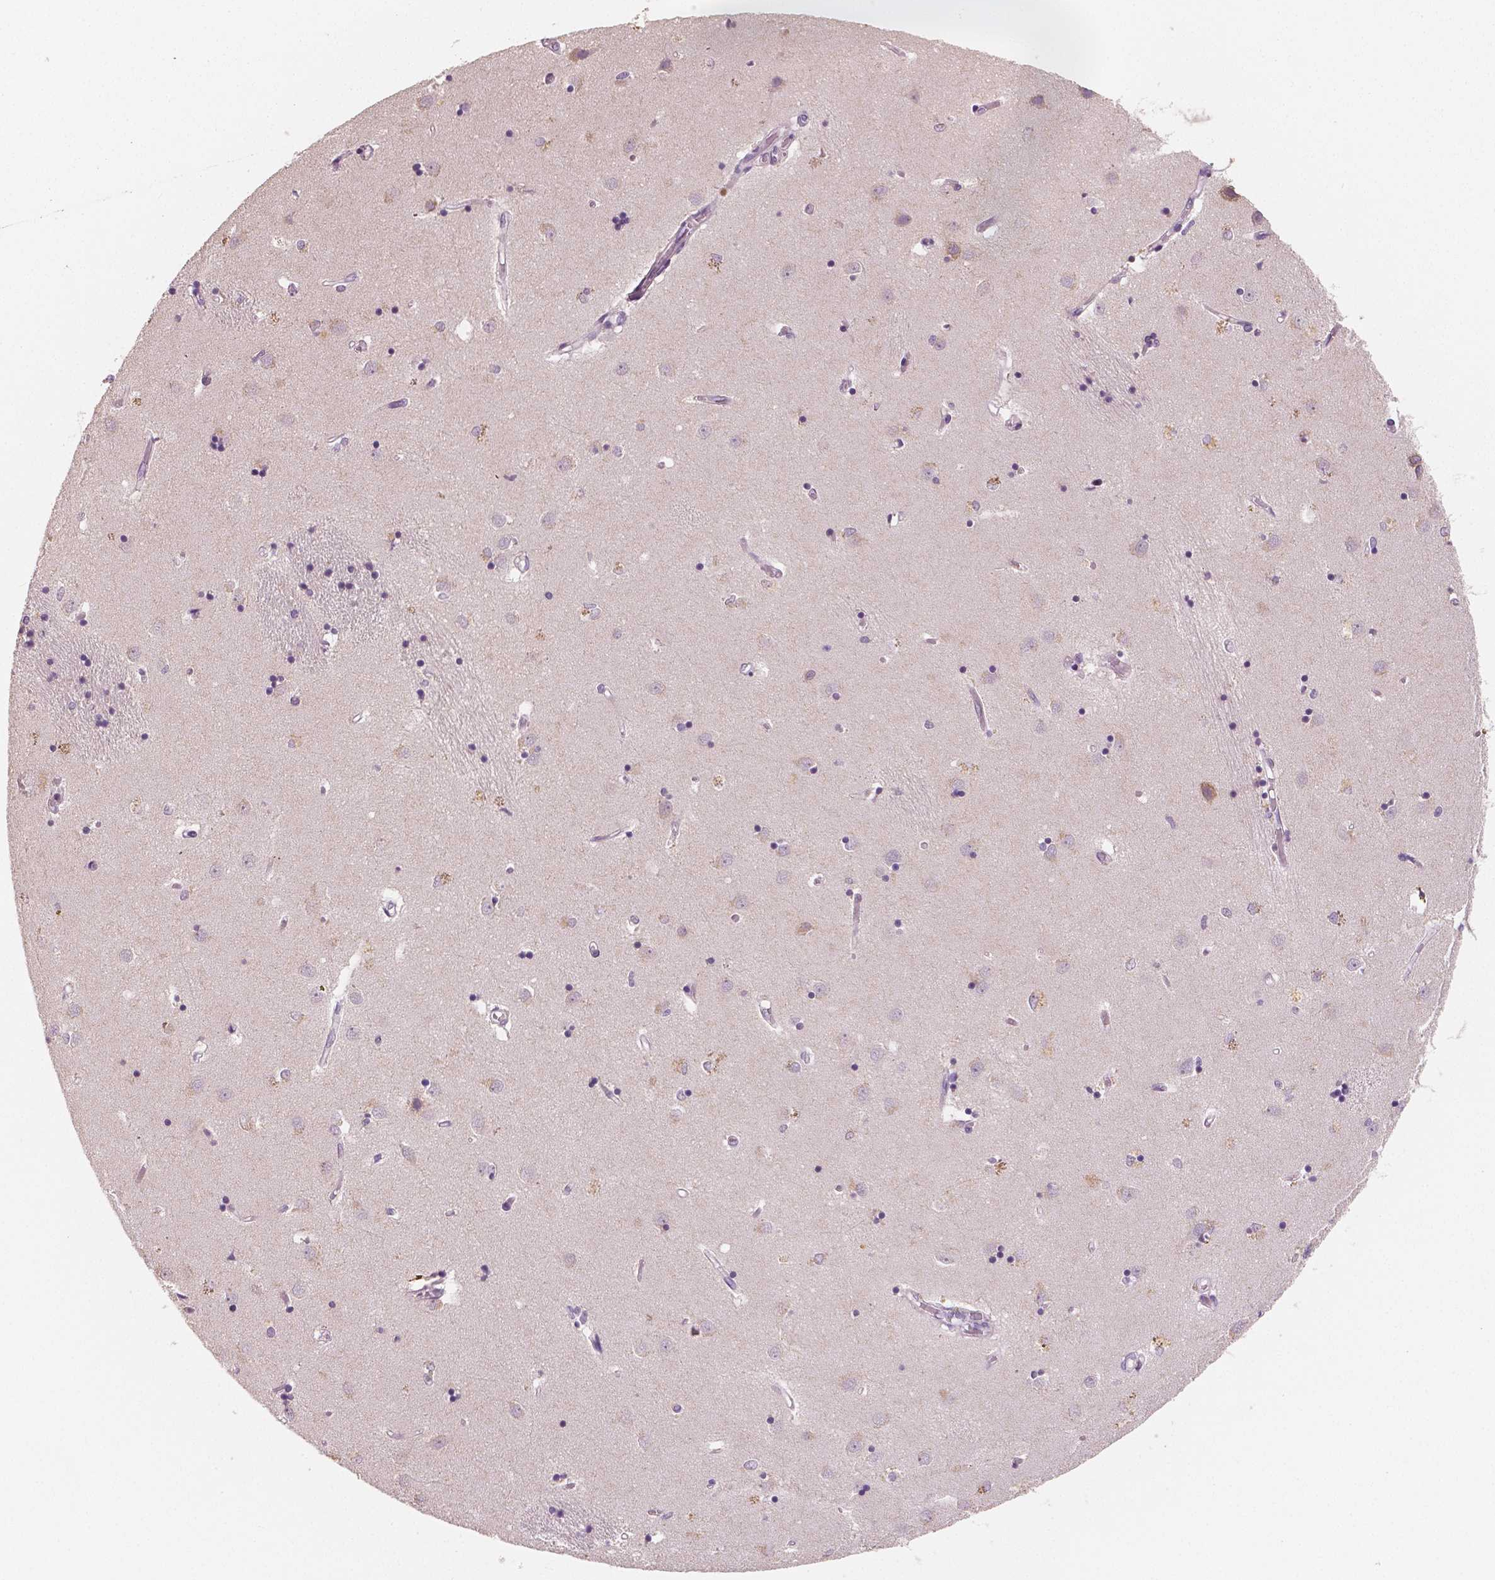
{"staining": {"intensity": "negative", "quantity": "none", "location": "none"}, "tissue": "caudate", "cell_type": "Glial cells", "image_type": "normal", "snomed": [{"axis": "morphology", "description": "Normal tissue, NOS"}, {"axis": "topography", "description": "Lateral ventricle wall"}], "caption": "A micrograph of caudate stained for a protein exhibits no brown staining in glial cells.", "gene": "KIT", "patient": {"sex": "male", "age": 54}}